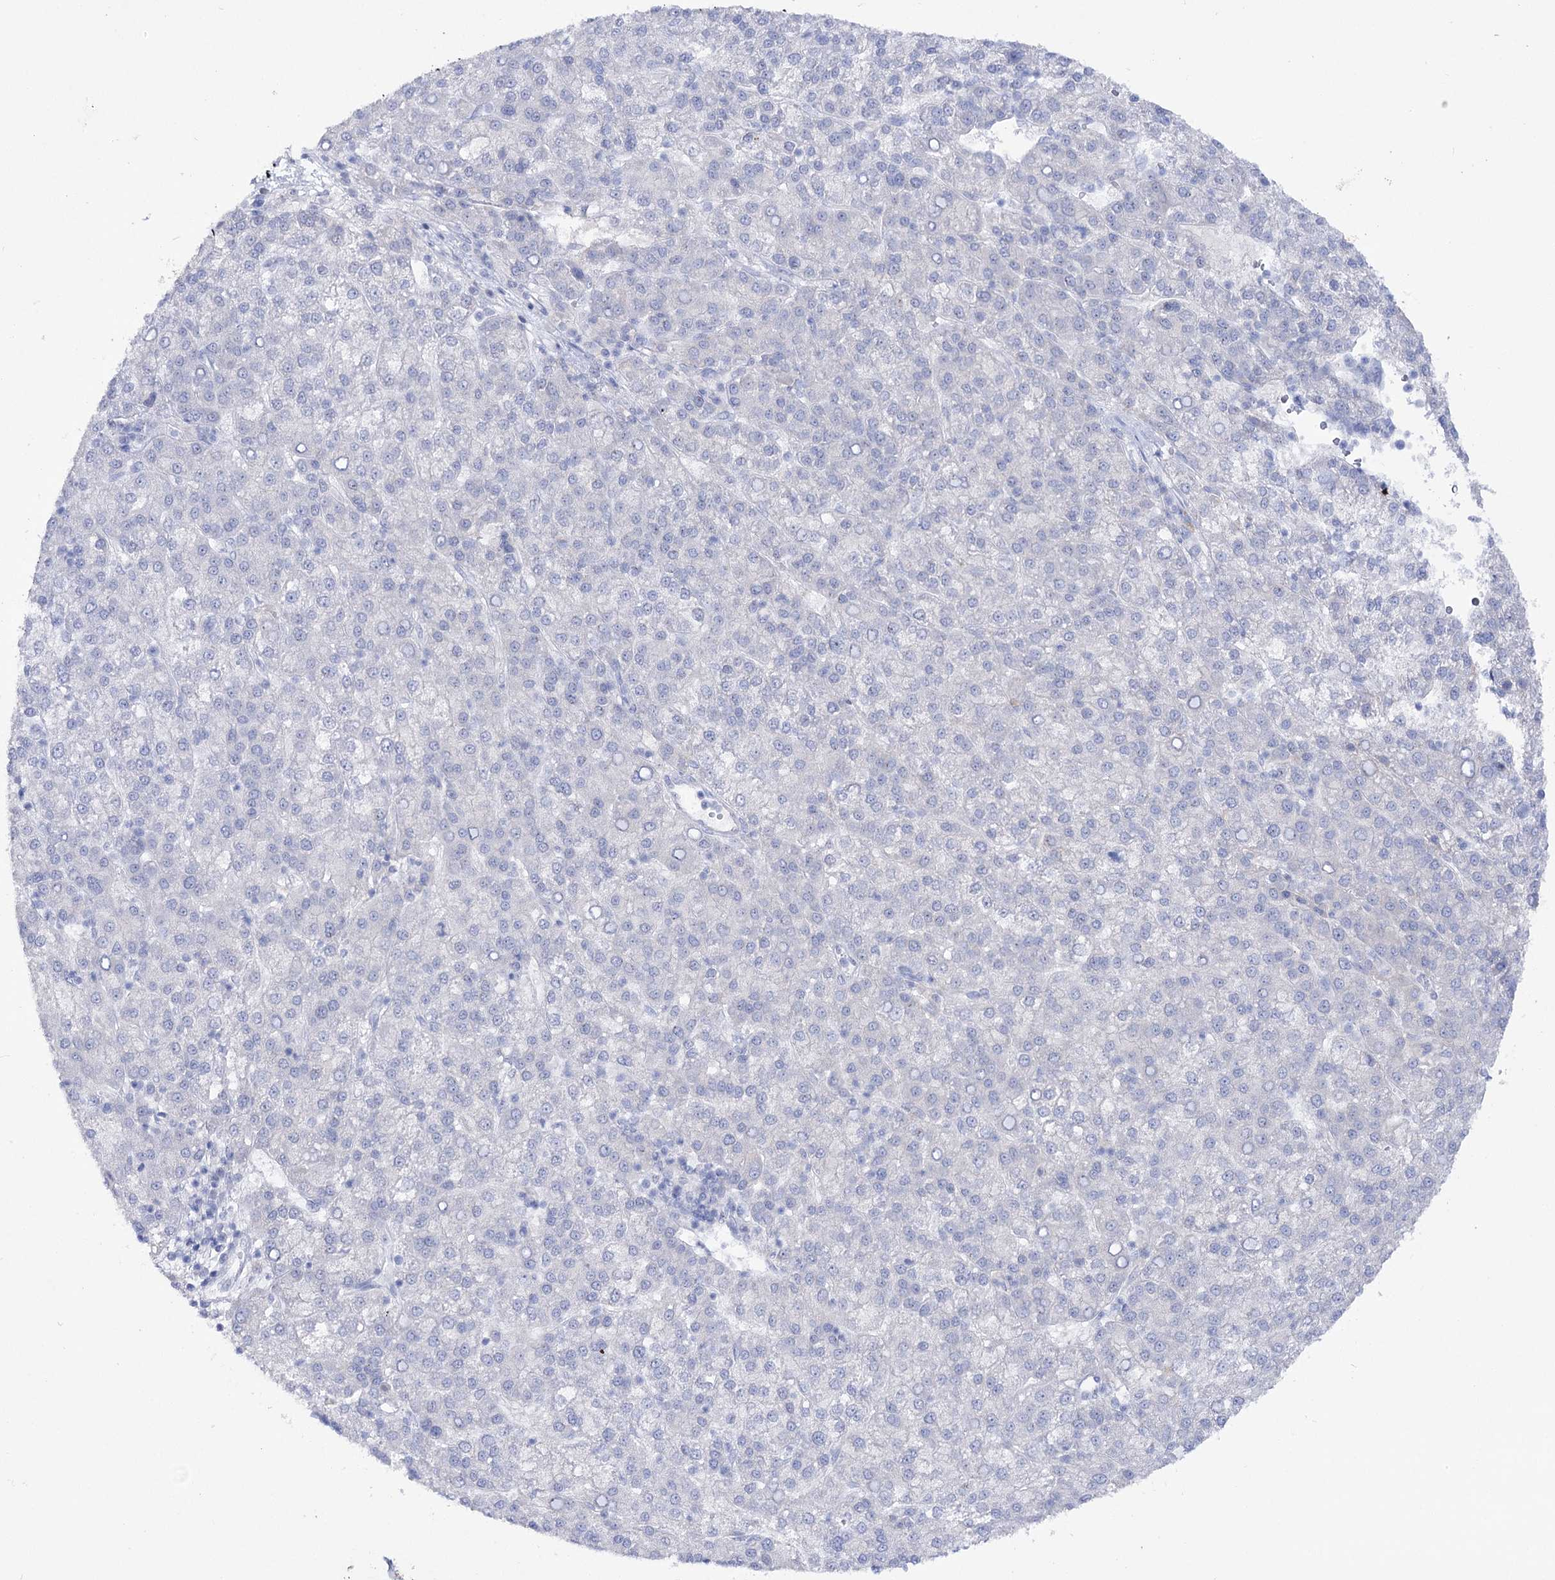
{"staining": {"intensity": "negative", "quantity": "none", "location": "none"}, "tissue": "liver cancer", "cell_type": "Tumor cells", "image_type": "cancer", "snomed": [{"axis": "morphology", "description": "Carcinoma, Hepatocellular, NOS"}, {"axis": "topography", "description": "Liver"}], "caption": "Micrograph shows no protein staining in tumor cells of liver cancer tissue.", "gene": "NAGLU", "patient": {"sex": "female", "age": 58}}